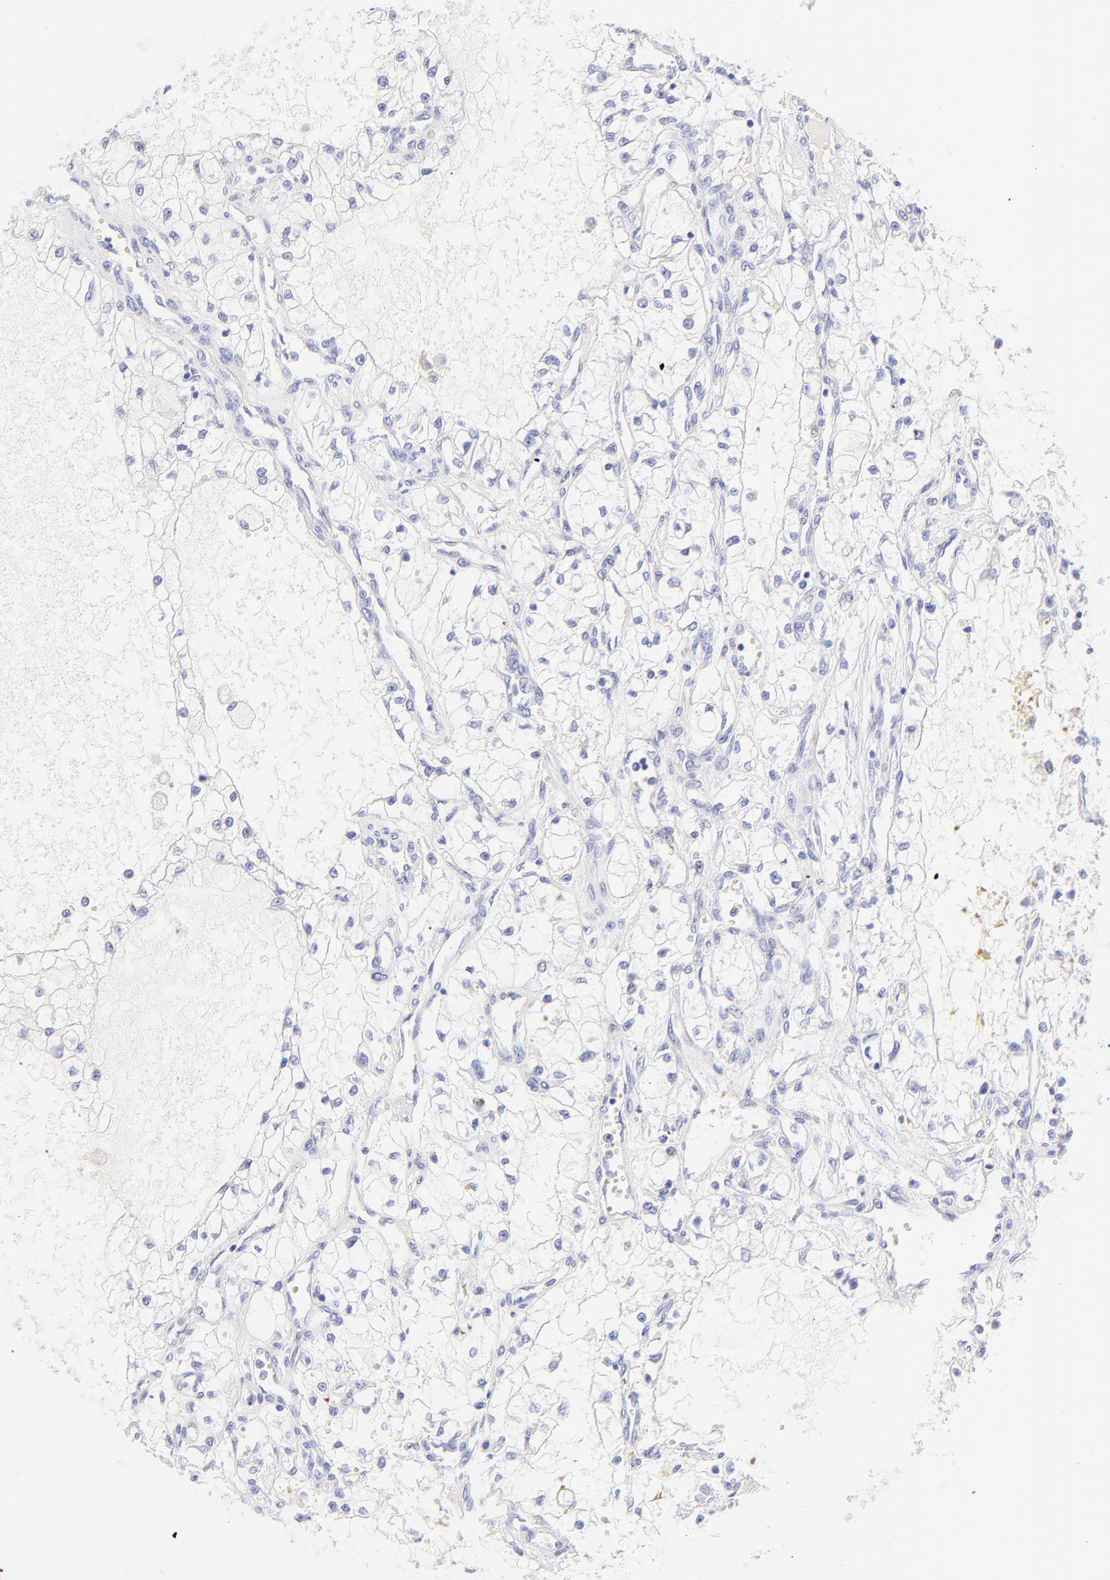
{"staining": {"intensity": "negative", "quantity": "none", "location": "none"}, "tissue": "renal cancer", "cell_type": "Tumor cells", "image_type": "cancer", "snomed": [{"axis": "morphology", "description": "Adenocarcinoma, NOS"}, {"axis": "topography", "description": "Kidney"}], "caption": "Micrograph shows no protein positivity in tumor cells of renal adenocarcinoma tissue.", "gene": "FRMPD3", "patient": {"sex": "male", "age": 61}}